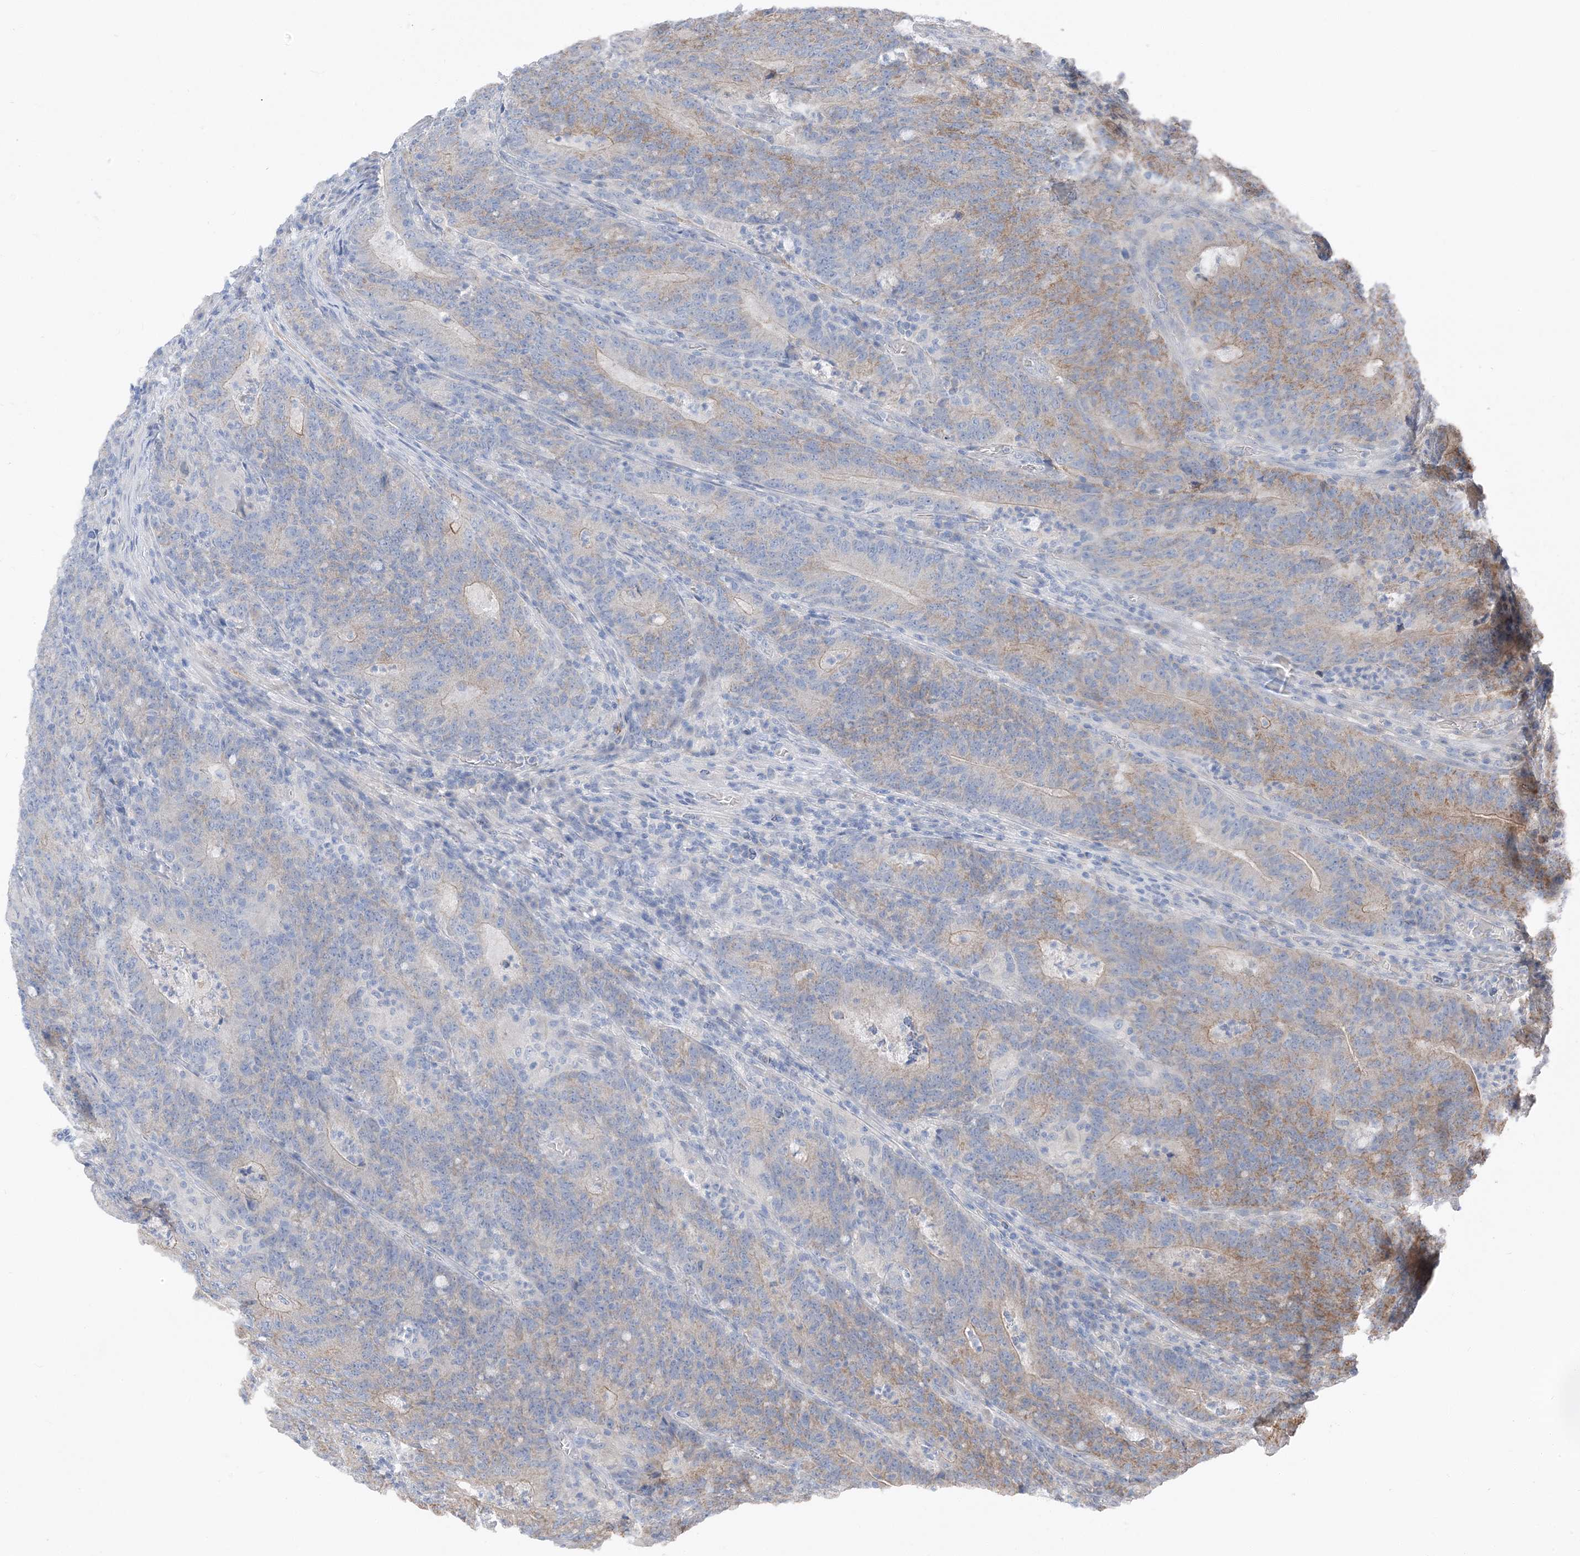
{"staining": {"intensity": "weak", "quantity": "25%-75%", "location": "cytoplasmic/membranous"}, "tissue": "colorectal cancer", "cell_type": "Tumor cells", "image_type": "cancer", "snomed": [{"axis": "morphology", "description": "Normal tissue, NOS"}, {"axis": "morphology", "description": "Adenocarcinoma, NOS"}, {"axis": "topography", "description": "Colon"}], "caption": "Immunohistochemical staining of human colorectal cancer shows low levels of weak cytoplasmic/membranous protein expression in approximately 25%-75% of tumor cells. The staining was performed using DAB to visualize the protein expression in brown, while the nuclei were stained in blue with hematoxylin (Magnification: 20x).", "gene": "NCOA7", "patient": {"sex": "female", "age": 75}}